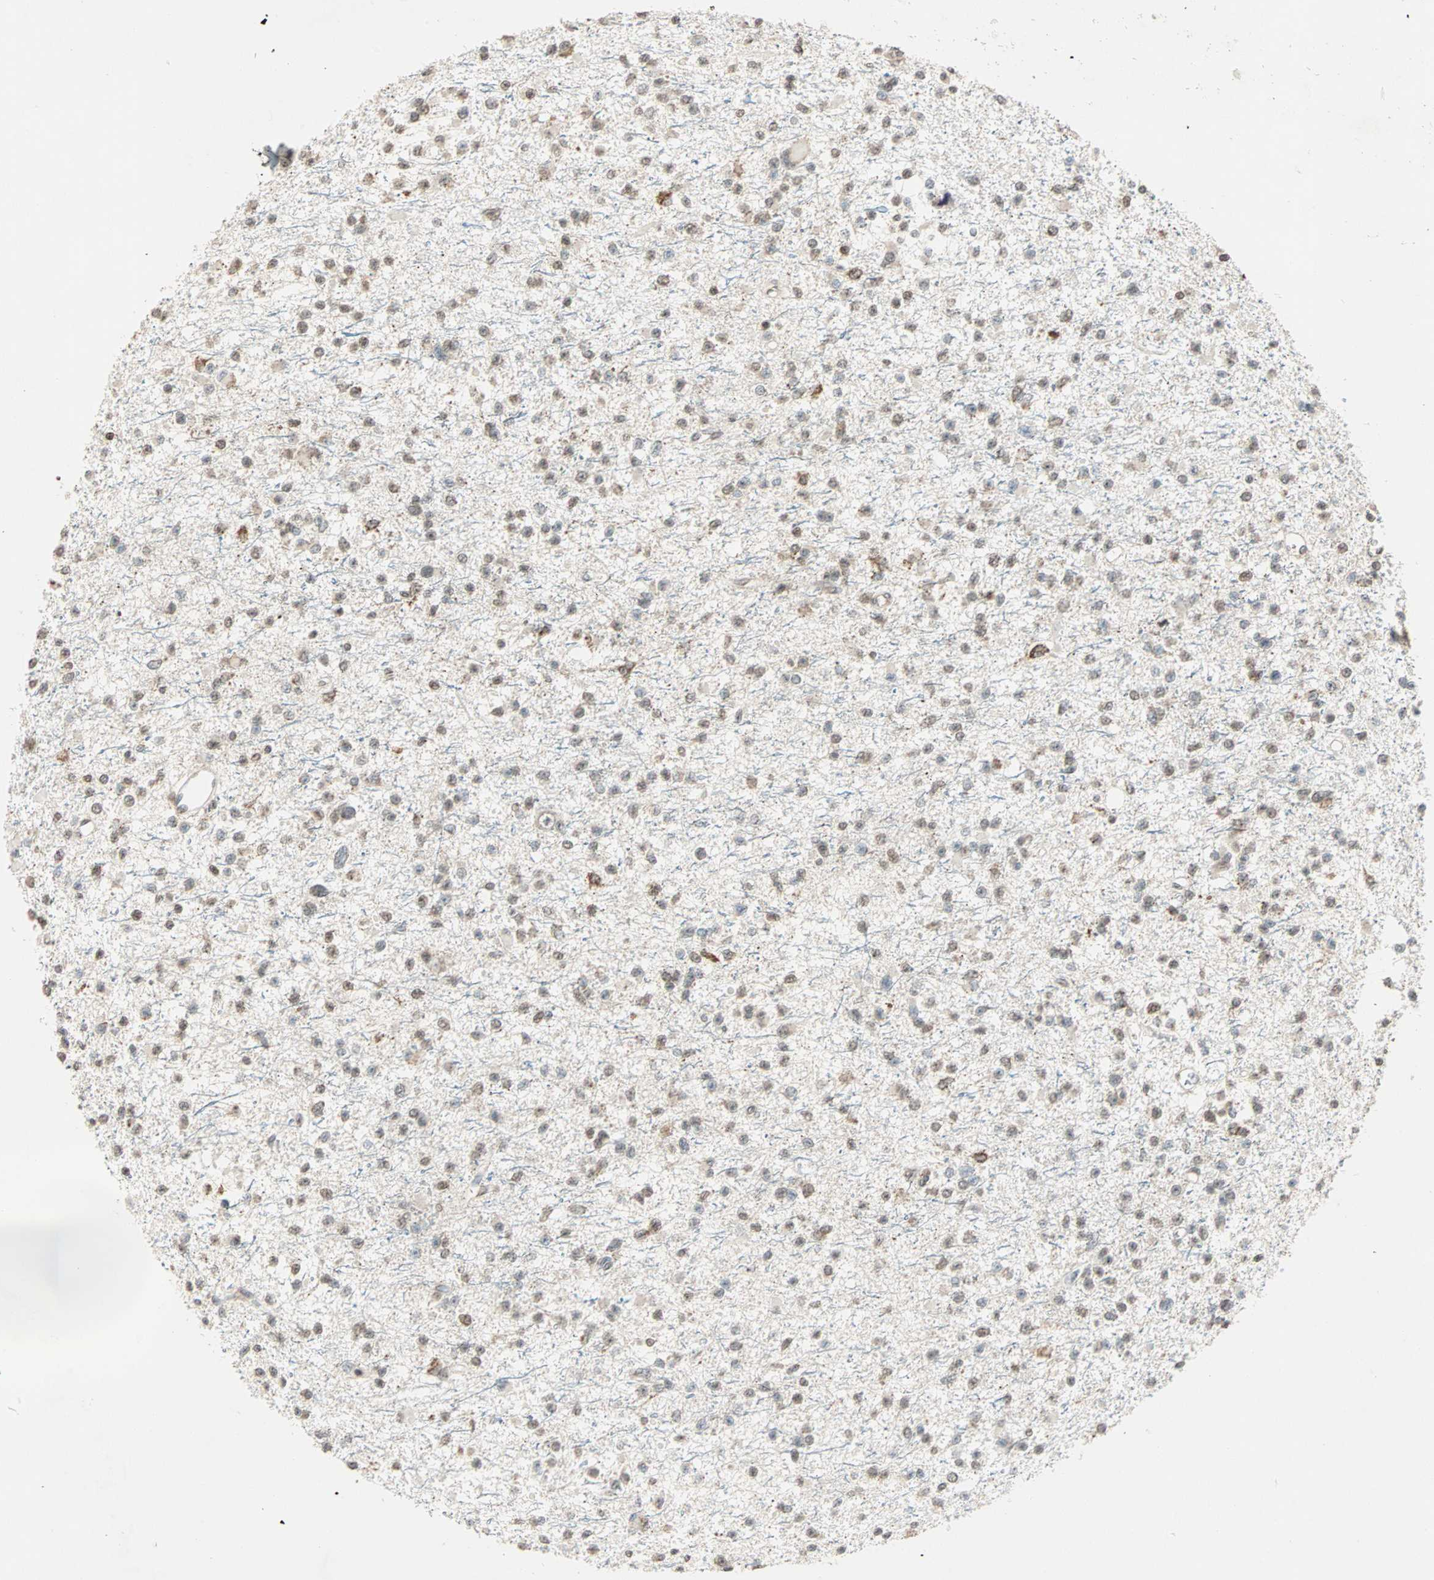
{"staining": {"intensity": "weak", "quantity": ">75%", "location": "cytoplasmic/membranous,nuclear"}, "tissue": "glioma", "cell_type": "Tumor cells", "image_type": "cancer", "snomed": [{"axis": "morphology", "description": "Glioma, malignant, Low grade"}, {"axis": "topography", "description": "Brain"}], "caption": "Malignant glioma (low-grade) stained for a protein (brown) demonstrates weak cytoplasmic/membranous and nuclear positive positivity in about >75% of tumor cells.", "gene": "PRELID1", "patient": {"sex": "female", "age": 22}}